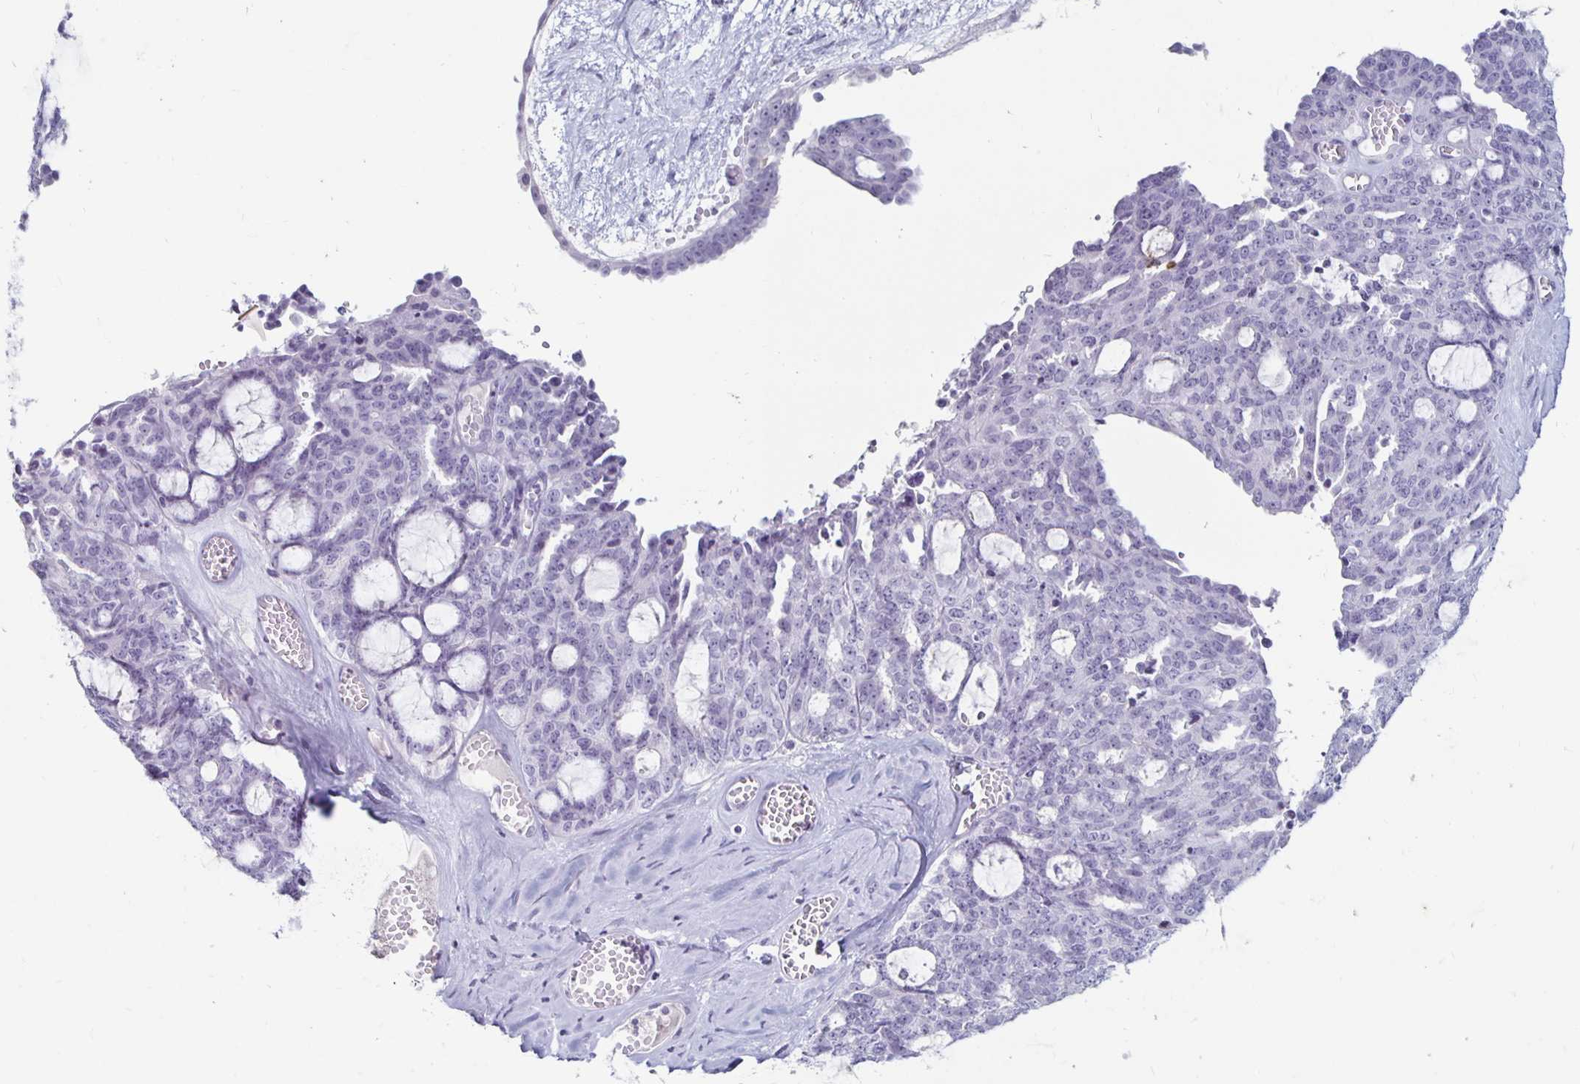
{"staining": {"intensity": "negative", "quantity": "none", "location": "none"}, "tissue": "ovarian cancer", "cell_type": "Tumor cells", "image_type": "cancer", "snomed": [{"axis": "morphology", "description": "Cystadenocarcinoma, serous, NOS"}, {"axis": "topography", "description": "Ovary"}], "caption": "A micrograph of ovarian serous cystadenocarcinoma stained for a protein demonstrates no brown staining in tumor cells.", "gene": "KCNQ2", "patient": {"sex": "female", "age": 71}}